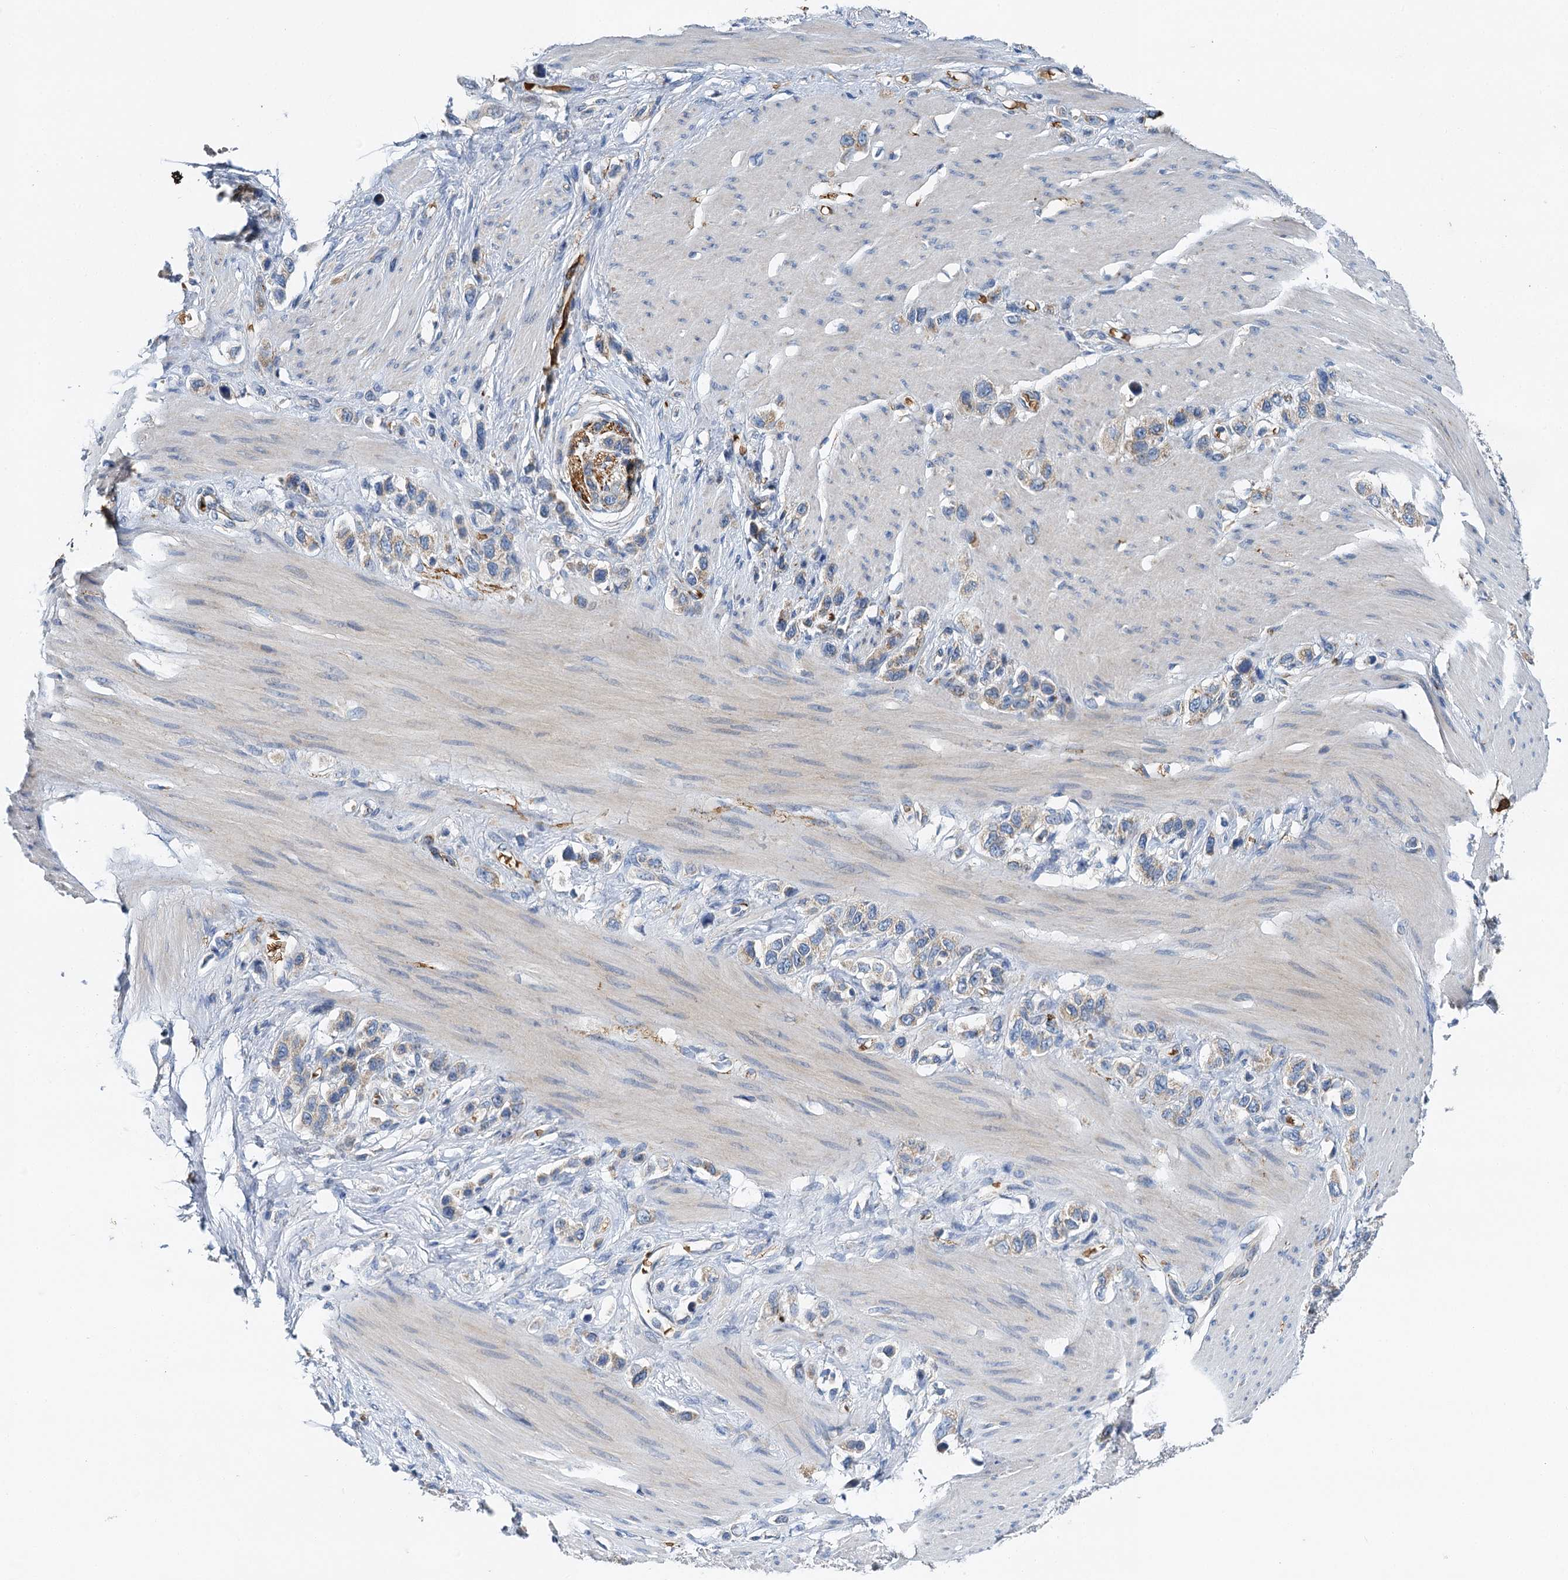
{"staining": {"intensity": "weak", "quantity": "<25%", "location": "cytoplasmic/membranous"}, "tissue": "stomach cancer", "cell_type": "Tumor cells", "image_type": "cancer", "snomed": [{"axis": "morphology", "description": "Adenocarcinoma, NOS"}, {"axis": "morphology", "description": "Adenocarcinoma, High grade"}, {"axis": "topography", "description": "Stomach, upper"}, {"axis": "topography", "description": "Stomach, lower"}], "caption": "Immunohistochemistry image of human stomach adenocarcinoma (high-grade) stained for a protein (brown), which exhibits no staining in tumor cells.", "gene": "BCS1L", "patient": {"sex": "female", "age": 65}}